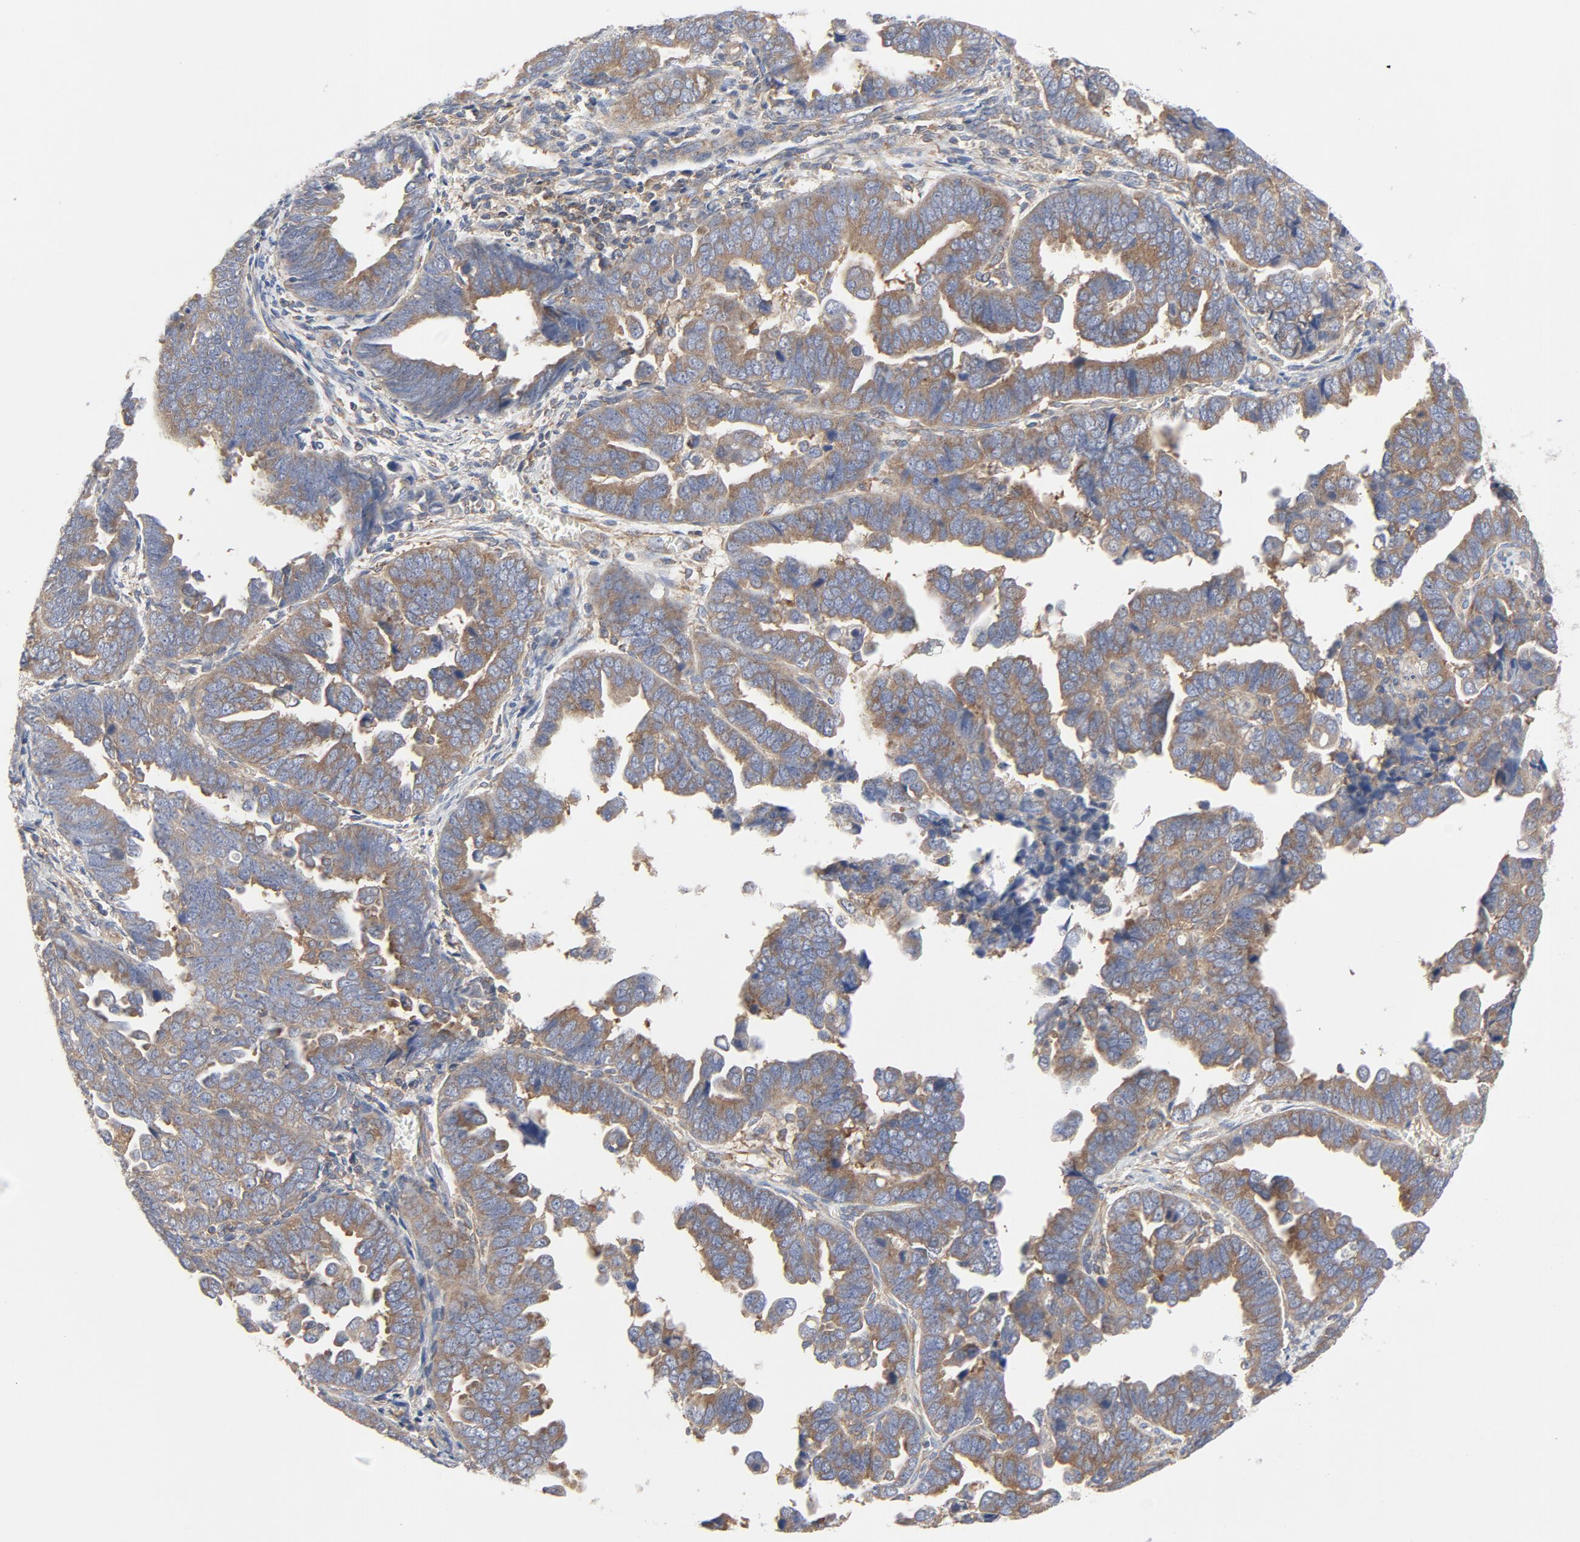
{"staining": {"intensity": "moderate", "quantity": ">75%", "location": "cytoplasmic/membranous"}, "tissue": "endometrial cancer", "cell_type": "Tumor cells", "image_type": "cancer", "snomed": [{"axis": "morphology", "description": "Adenocarcinoma, NOS"}, {"axis": "topography", "description": "Endometrium"}], "caption": "Endometrial adenocarcinoma stained with immunohistochemistry demonstrates moderate cytoplasmic/membranous staining in about >75% of tumor cells.", "gene": "RABEP1", "patient": {"sex": "female", "age": 75}}